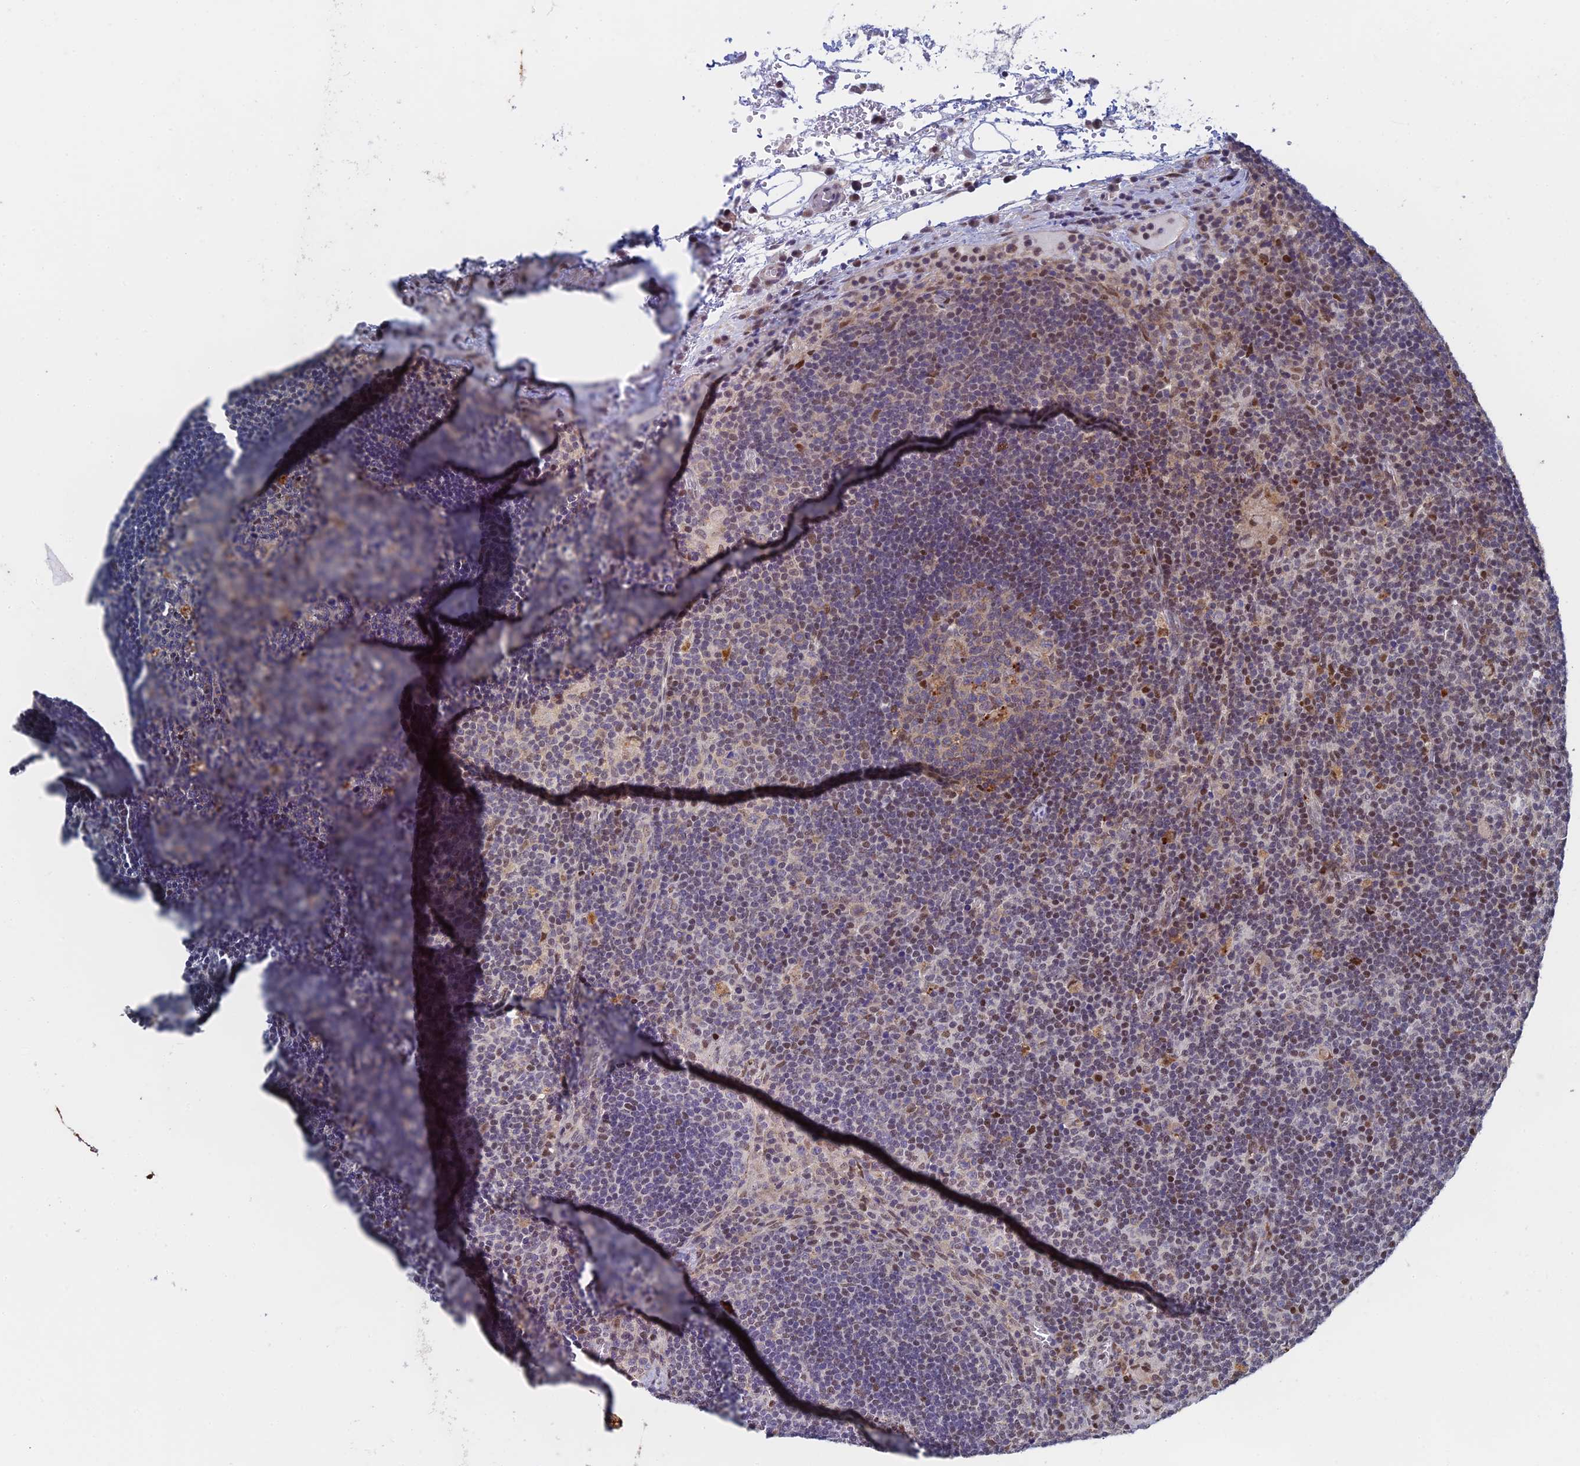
{"staining": {"intensity": "weak", "quantity": "<25%", "location": "cytoplasmic/membranous"}, "tissue": "lymph node", "cell_type": "Germinal center cells", "image_type": "normal", "snomed": [{"axis": "morphology", "description": "Normal tissue, NOS"}, {"axis": "topography", "description": "Lymph node"}], "caption": "Germinal center cells show no significant protein positivity in normal lymph node.", "gene": "MRPL17", "patient": {"sex": "male", "age": 58}}